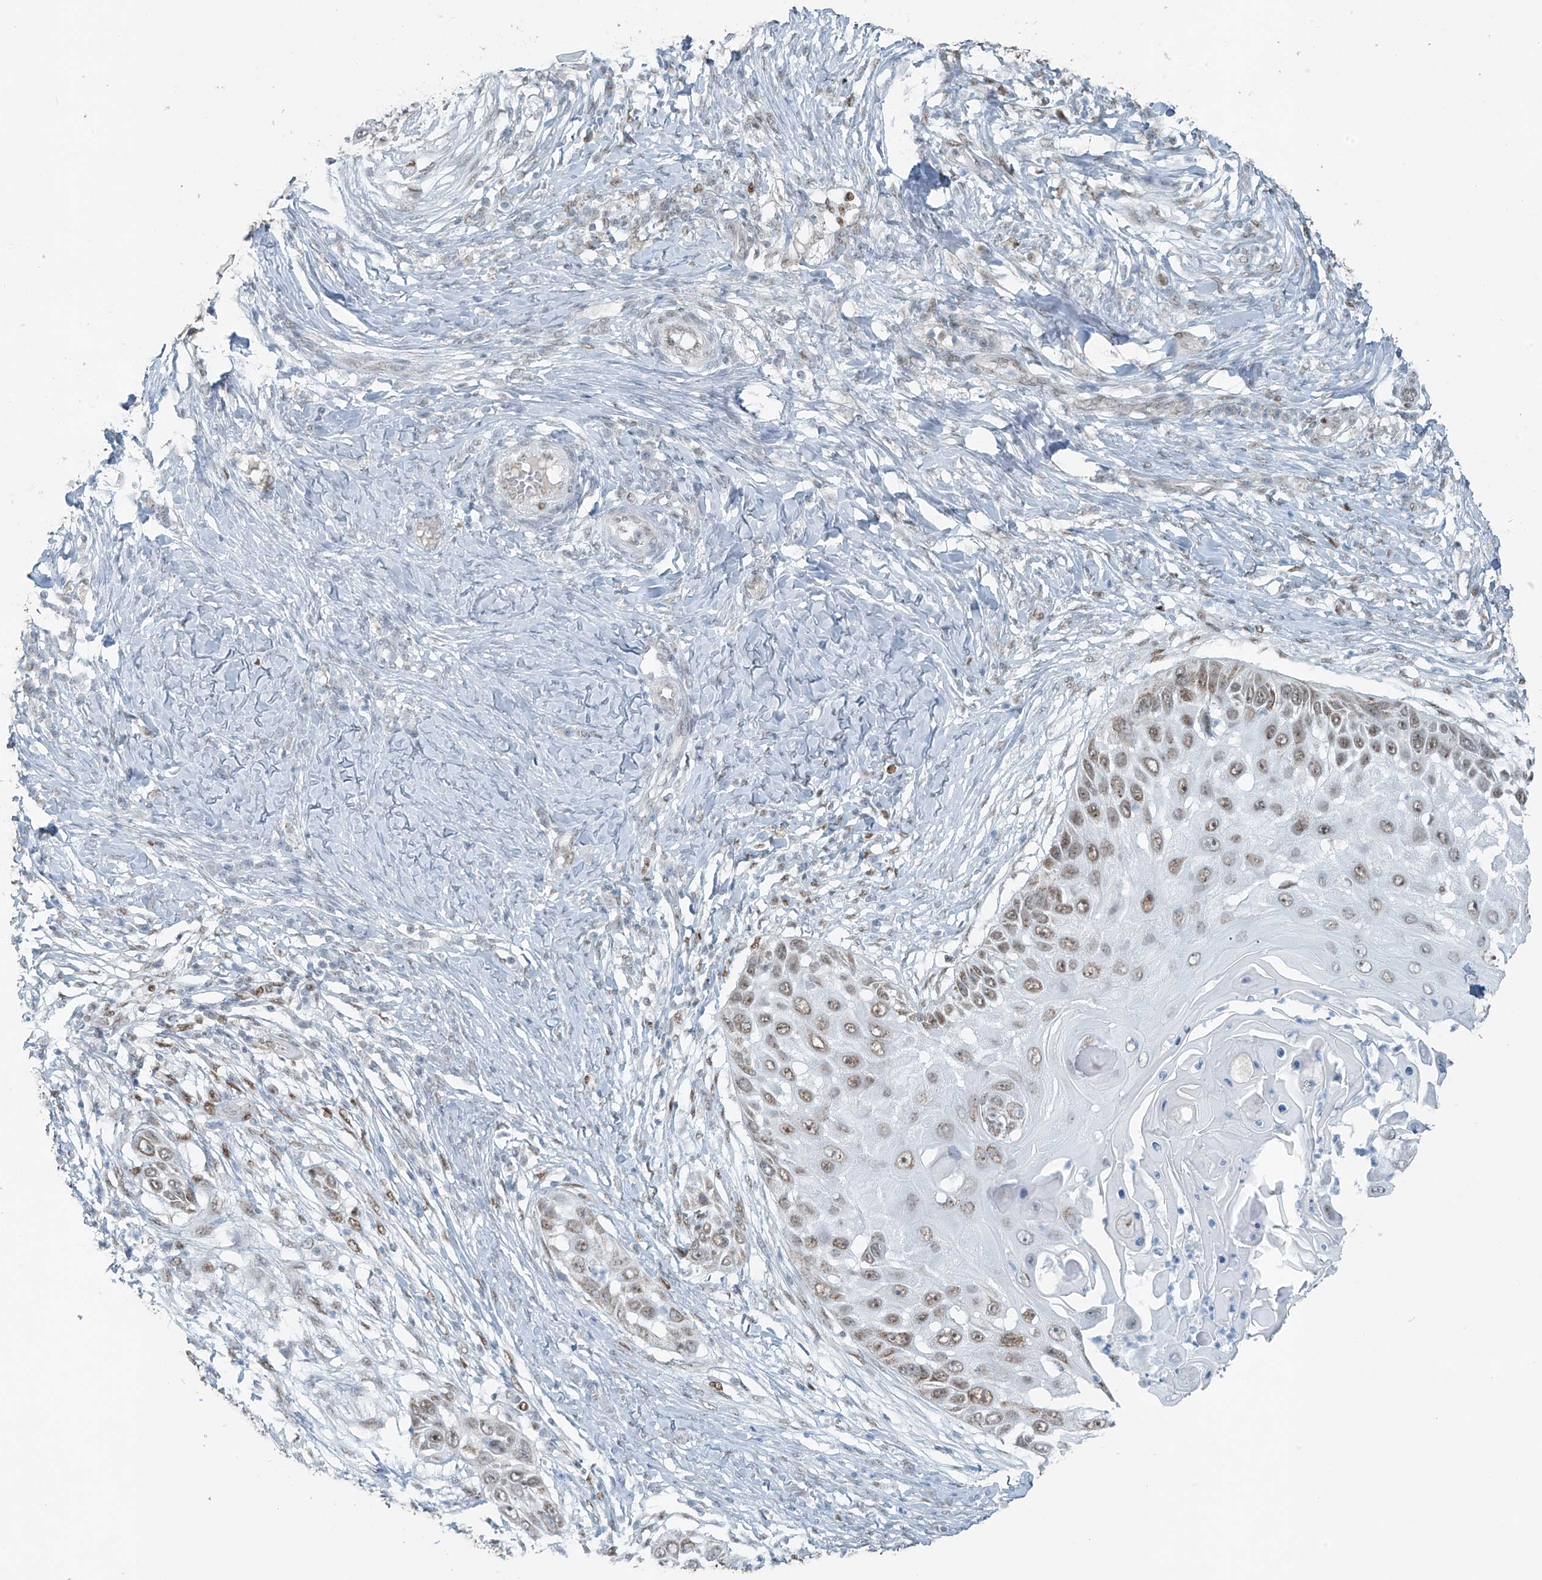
{"staining": {"intensity": "weak", "quantity": ">75%", "location": "nuclear"}, "tissue": "skin cancer", "cell_type": "Tumor cells", "image_type": "cancer", "snomed": [{"axis": "morphology", "description": "Squamous cell carcinoma, NOS"}, {"axis": "topography", "description": "Skin"}], "caption": "Human skin cancer (squamous cell carcinoma) stained for a protein (brown) displays weak nuclear positive positivity in about >75% of tumor cells.", "gene": "WRNIP1", "patient": {"sex": "female", "age": 44}}